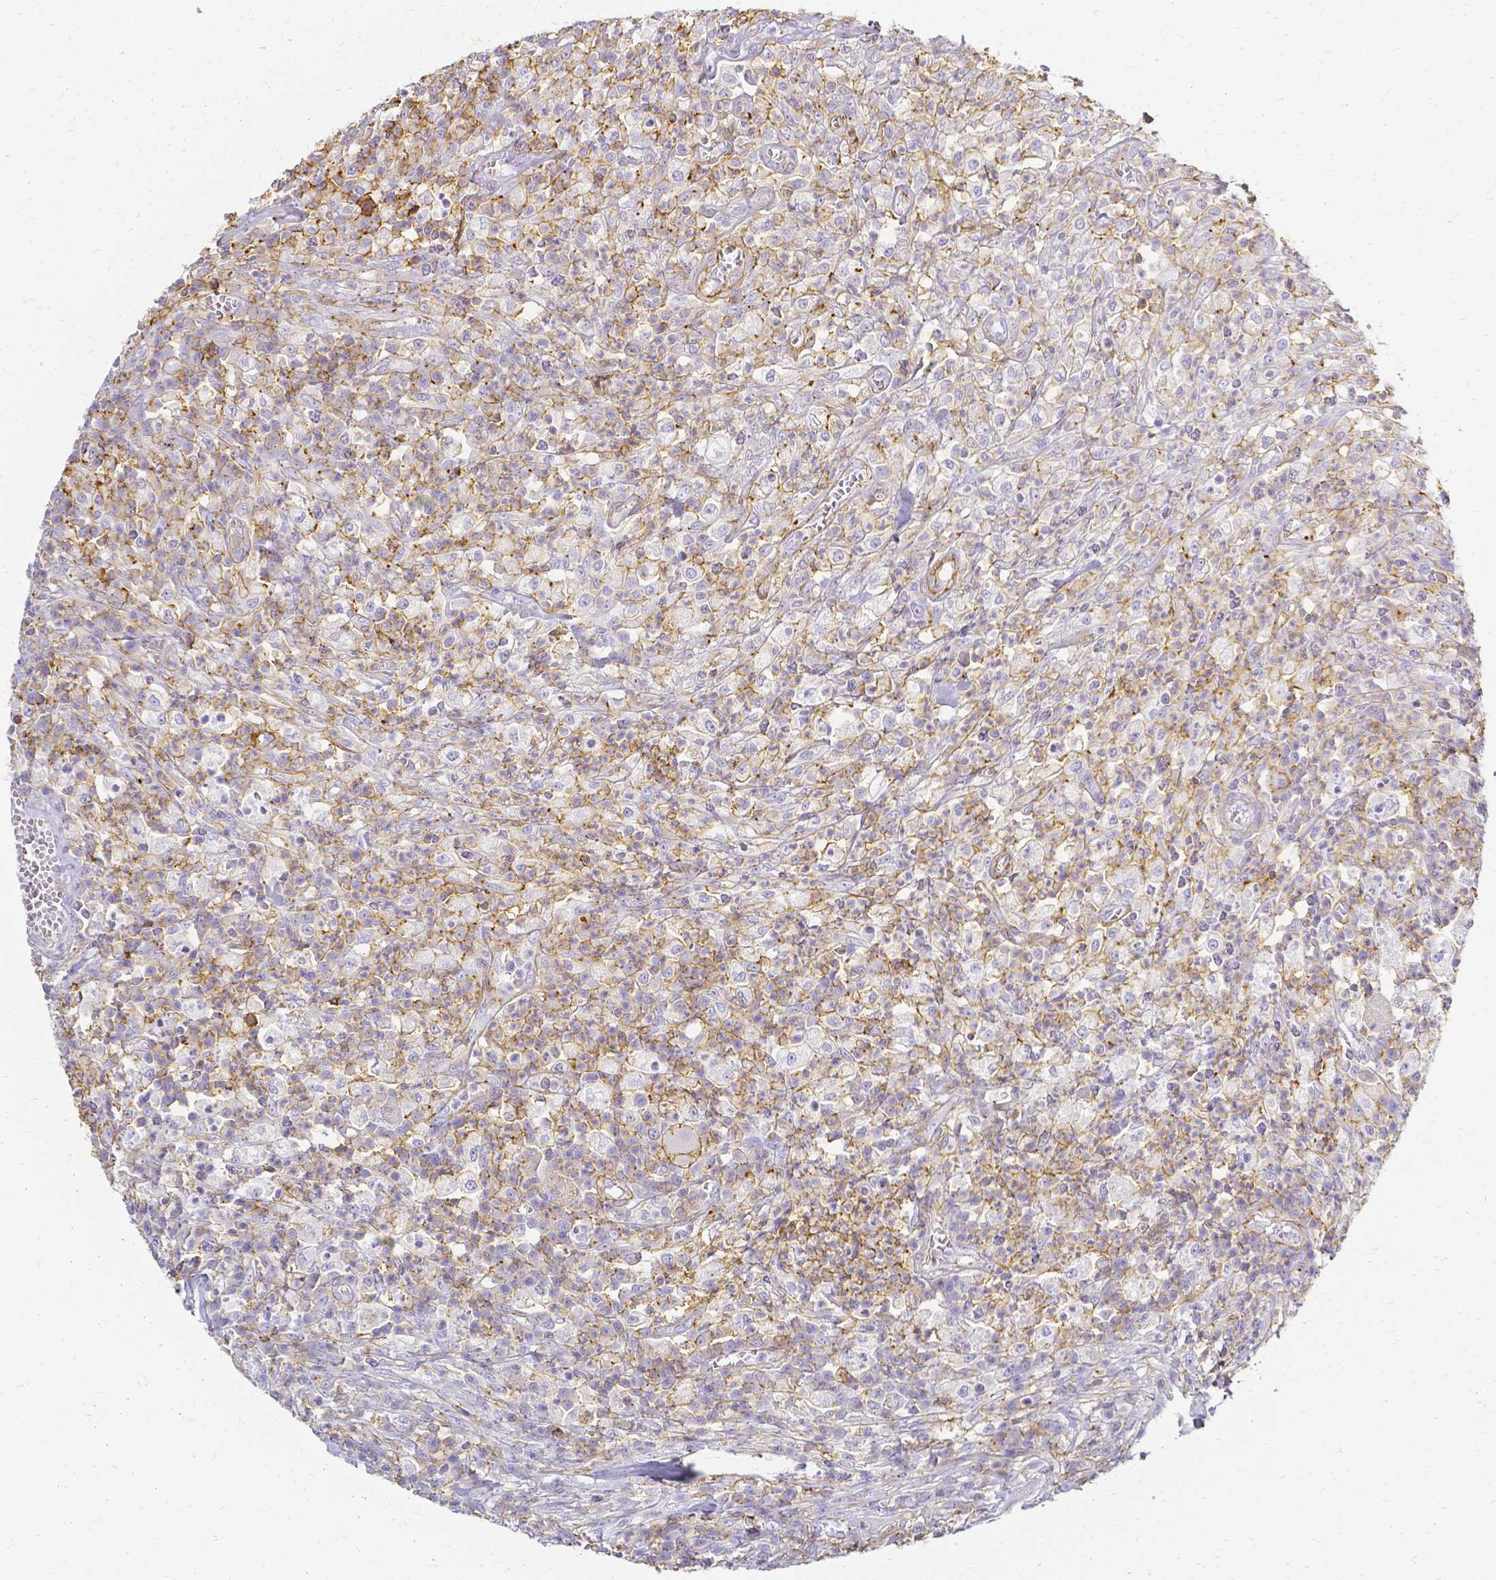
{"staining": {"intensity": "negative", "quantity": "none", "location": "none"}, "tissue": "colorectal cancer", "cell_type": "Tumor cells", "image_type": "cancer", "snomed": [{"axis": "morphology", "description": "Normal tissue, NOS"}, {"axis": "morphology", "description": "Adenocarcinoma, NOS"}, {"axis": "topography", "description": "Colon"}], "caption": "IHC of colorectal cancer (adenocarcinoma) displays no positivity in tumor cells.", "gene": "HSPA12A", "patient": {"sex": "male", "age": 65}}